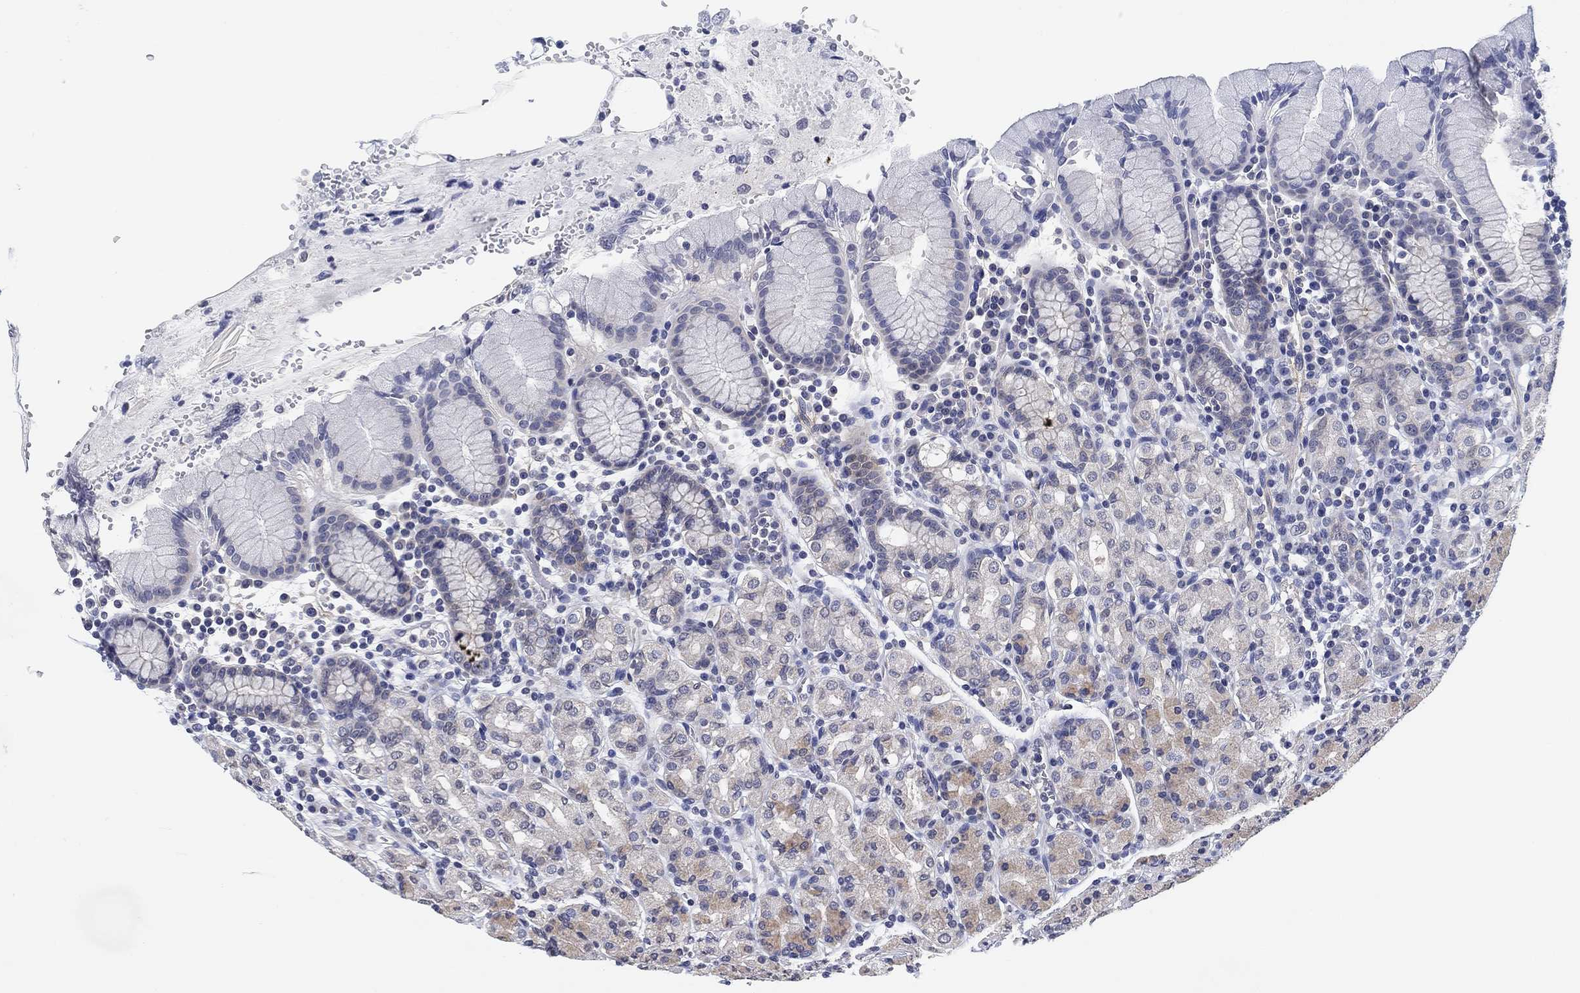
{"staining": {"intensity": "weak", "quantity": "<25%", "location": "cytoplasmic/membranous"}, "tissue": "stomach", "cell_type": "Glandular cells", "image_type": "normal", "snomed": [{"axis": "morphology", "description": "Normal tissue, NOS"}, {"axis": "topography", "description": "Stomach, upper"}, {"axis": "topography", "description": "Stomach"}], "caption": "The histopathology image displays no significant expression in glandular cells of stomach.", "gene": "OTUB2", "patient": {"sex": "male", "age": 62}}